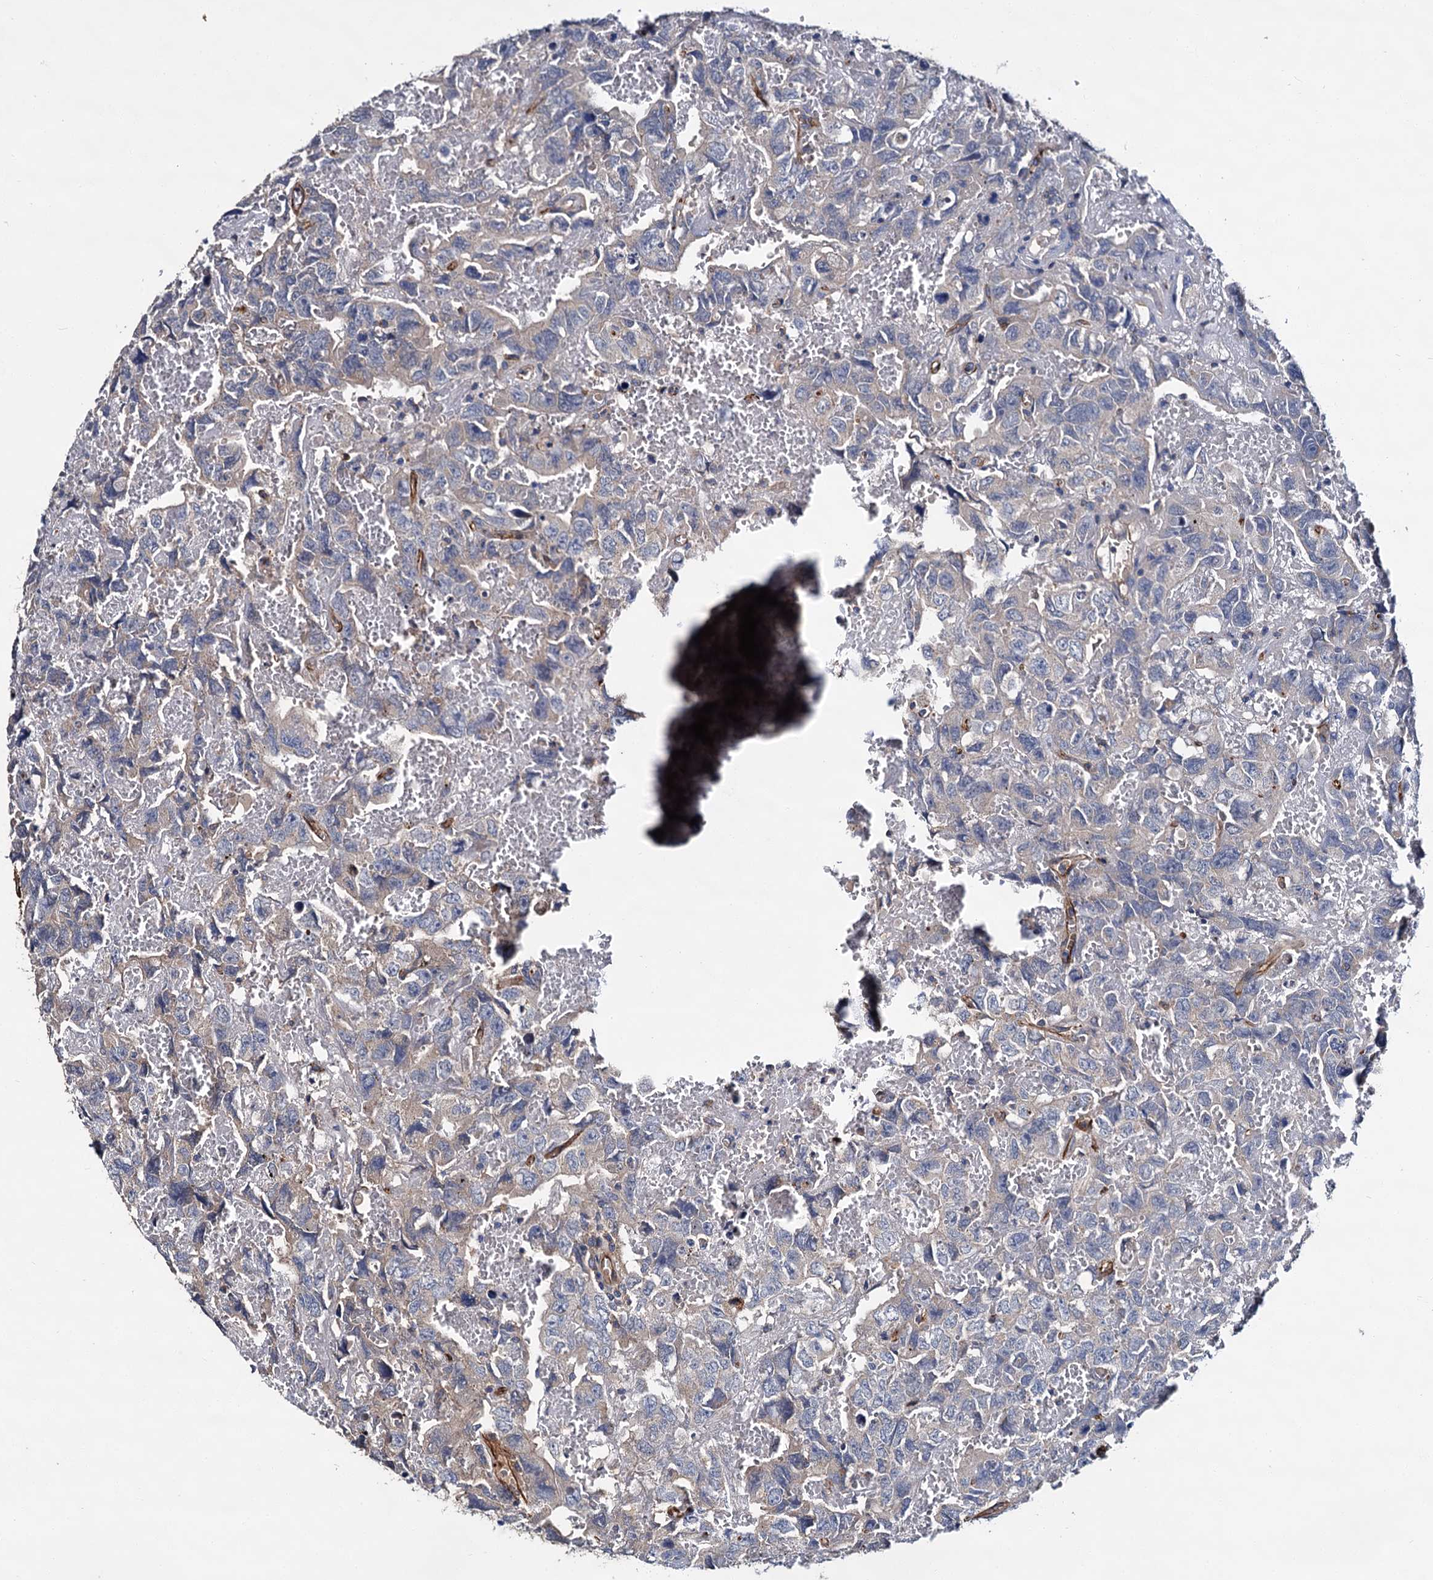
{"staining": {"intensity": "weak", "quantity": "<25%", "location": "cytoplasmic/membranous"}, "tissue": "testis cancer", "cell_type": "Tumor cells", "image_type": "cancer", "snomed": [{"axis": "morphology", "description": "Carcinoma, Embryonal, NOS"}, {"axis": "topography", "description": "Testis"}], "caption": "The immunohistochemistry photomicrograph has no significant staining in tumor cells of testis embryonal carcinoma tissue.", "gene": "CACNA1C", "patient": {"sex": "male", "age": 45}}